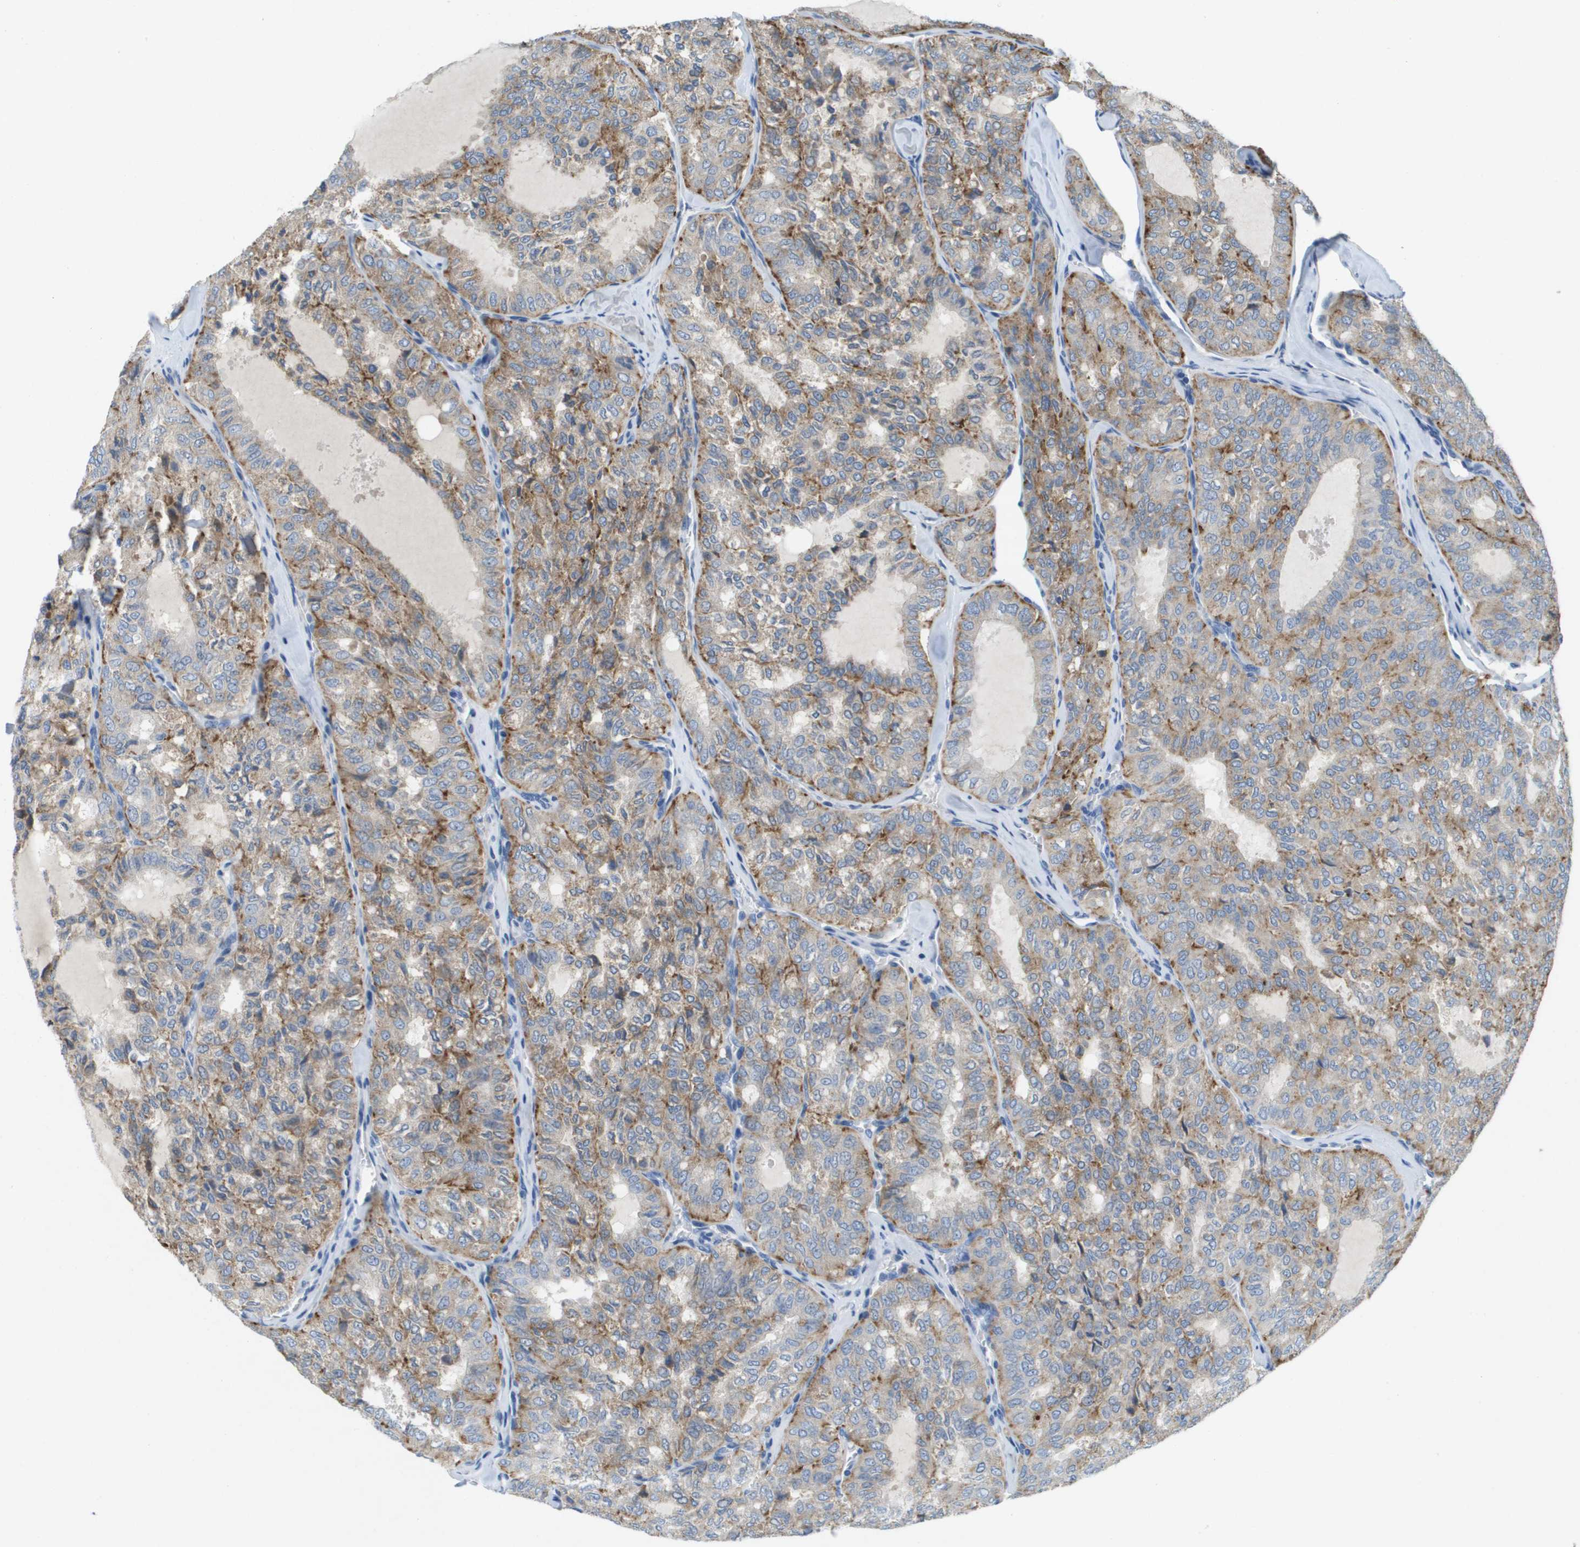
{"staining": {"intensity": "moderate", "quantity": ">75%", "location": "cytoplasmic/membranous"}, "tissue": "thyroid cancer", "cell_type": "Tumor cells", "image_type": "cancer", "snomed": [{"axis": "morphology", "description": "Follicular adenoma carcinoma, NOS"}, {"axis": "topography", "description": "Thyroid gland"}], "caption": "Immunohistochemistry (IHC) of human follicular adenoma carcinoma (thyroid) shows medium levels of moderate cytoplasmic/membranous positivity in approximately >75% of tumor cells.", "gene": "B3GNT5", "patient": {"sex": "male", "age": 75}}